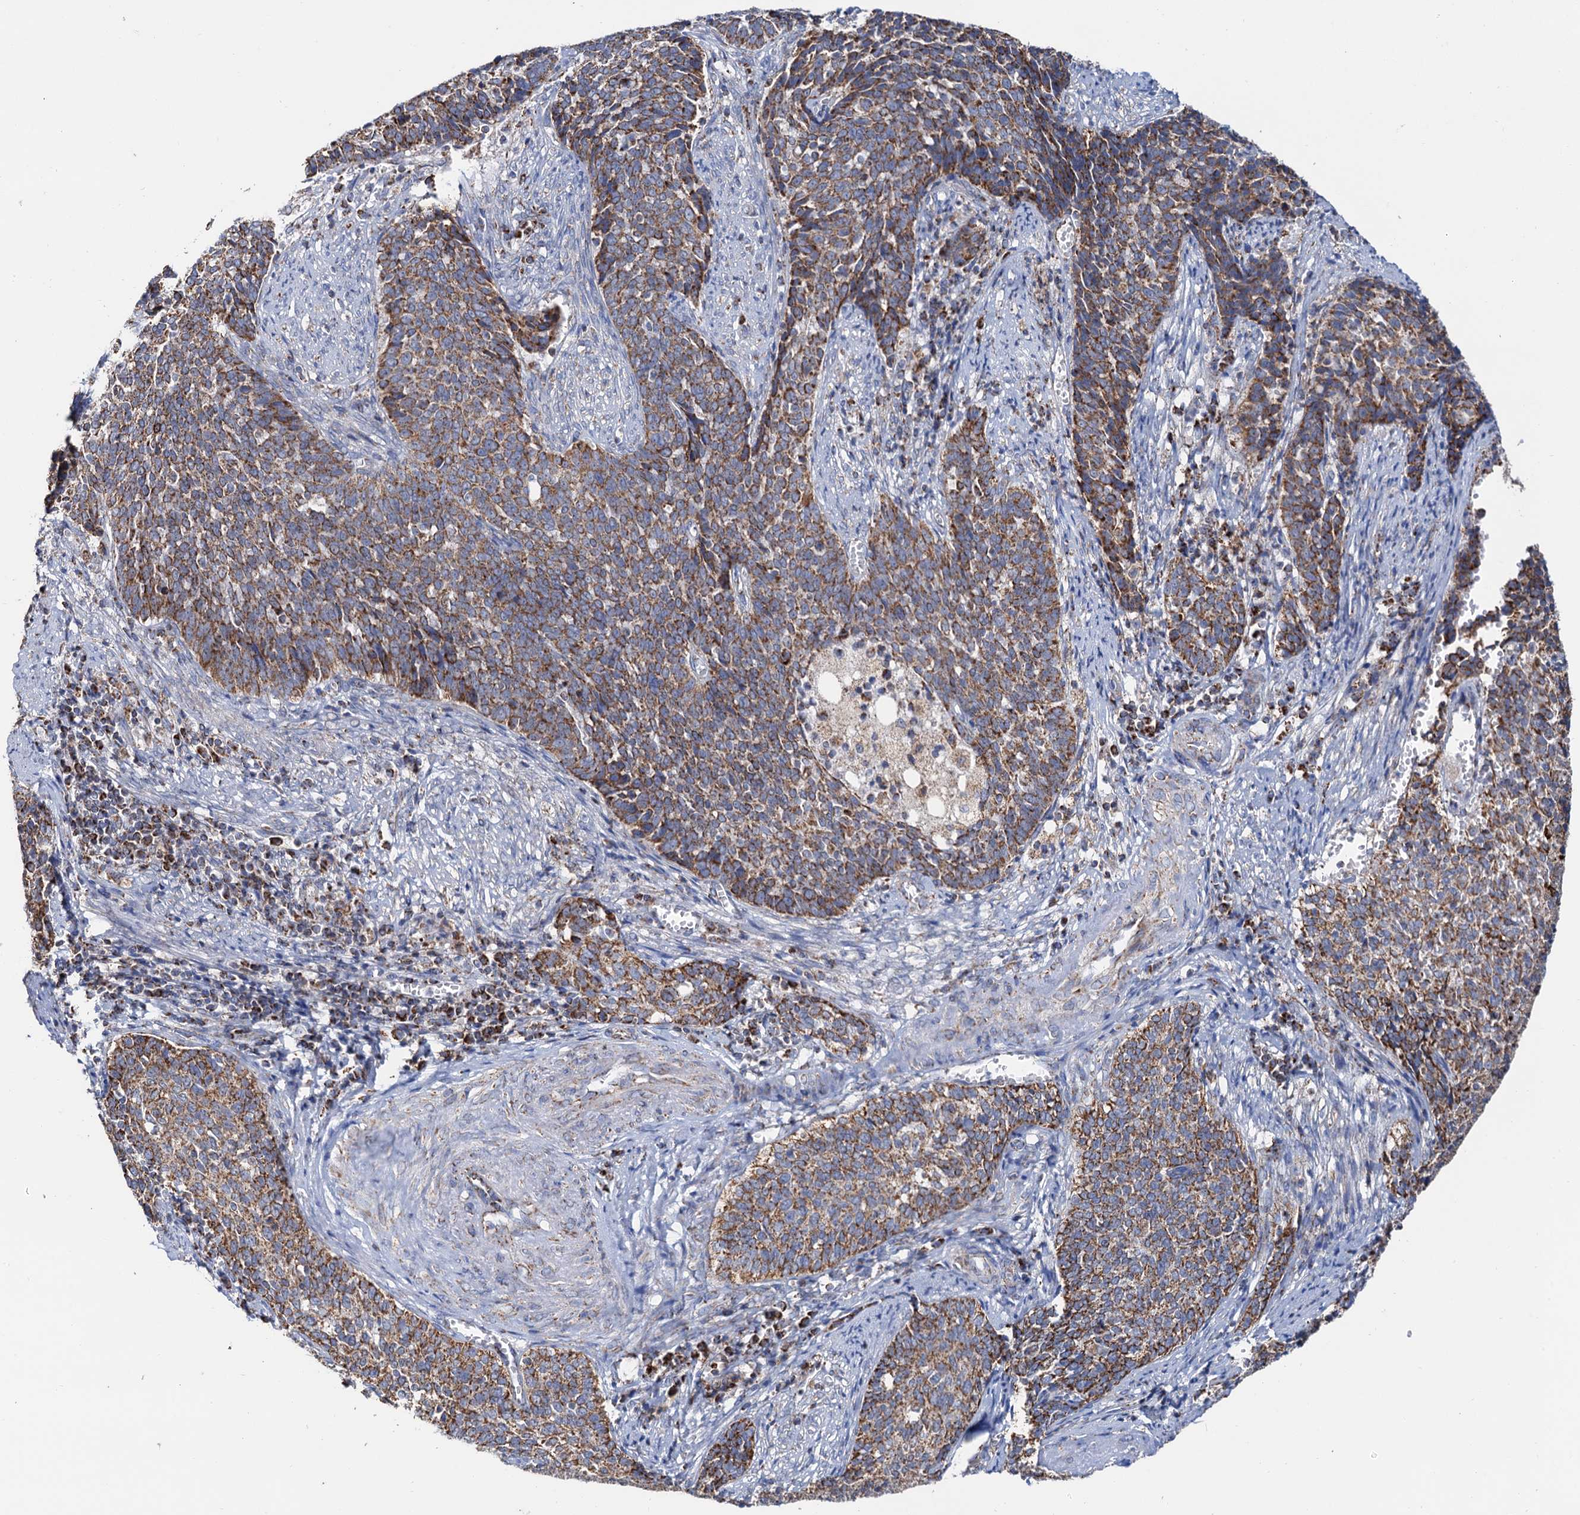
{"staining": {"intensity": "moderate", "quantity": ">75%", "location": "cytoplasmic/membranous"}, "tissue": "cervical cancer", "cell_type": "Tumor cells", "image_type": "cancer", "snomed": [{"axis": "morphology", "description": "Squamous cell carcinoma, NOS"}, {"axis": "topography", "description": "Cervix"}], "caption": "This photomicrograph exhibits immunohistochemistry (IHC) staining of cervical cancer, with medium moderate cytoplasmic/membranous staining in approximately >75% of tumor cells.", "gene": "C2CD3", "patient": {"sex": "female", "age": 39}}